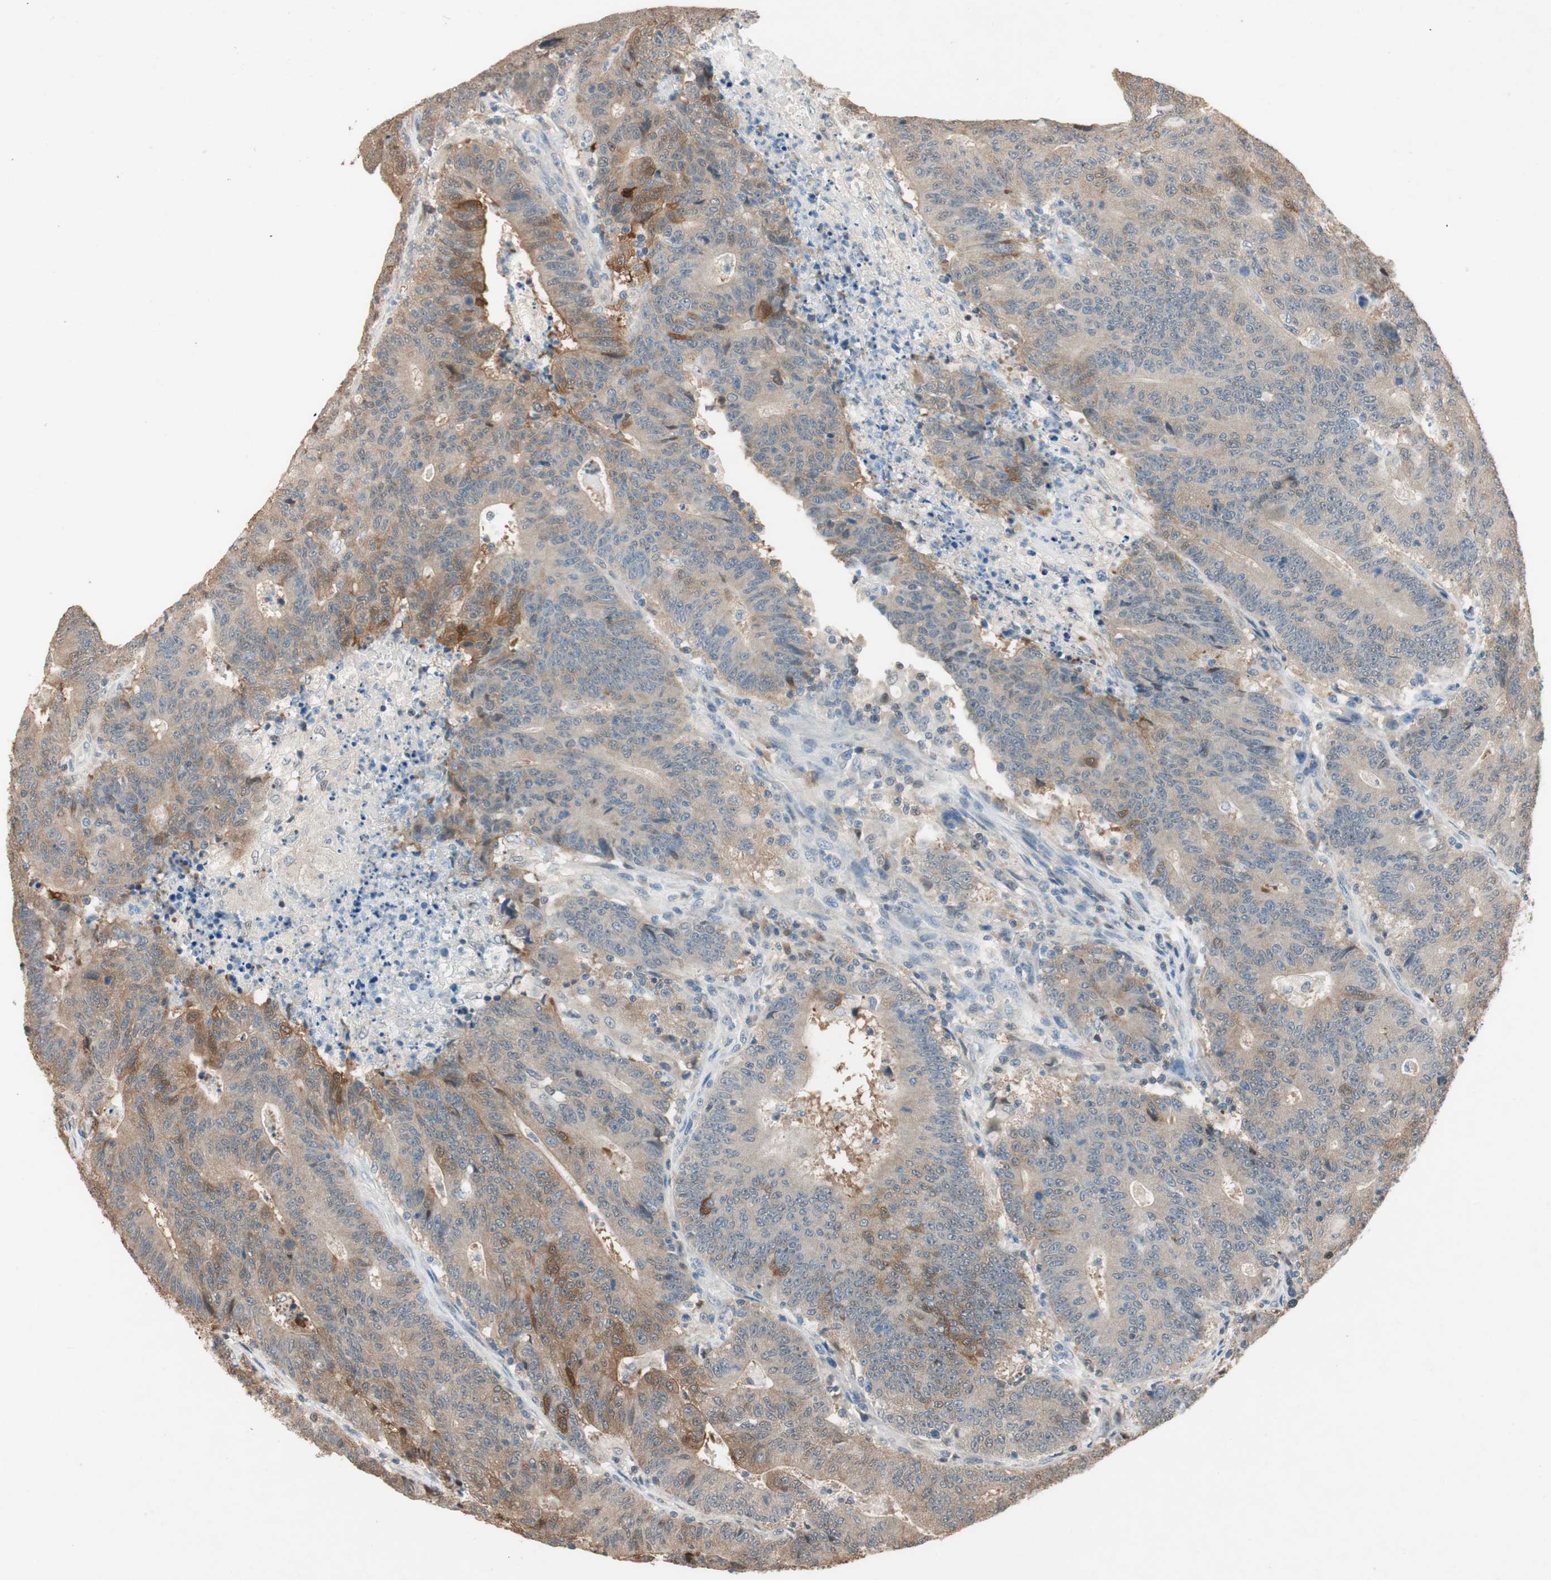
{"staining": {"intensity": "strong", "quantity": "<25%", "location": "cytoplasmic/membranous,nuclear"}, "tissue": "colorectal cancer", "cell_type": "Tumor cells", "image_type": "cancer", "snomed": [{"axis": "morphology", "description": "Normal tissue, NOS"}, {"axis": "morphology", "description": "Adenocarcinoma, NOS"}, {"axis": "topography", "description": "Colon"}], "caption": "Colorectal adenocarcinoma tissue shows strong cytoplasmic/membranous and nuclear expression in approximately <25% of tumor cells Nuclei are stained in blue.", "gene": "SERPINB5", "patient": {"sex": "female", "age": 75}}